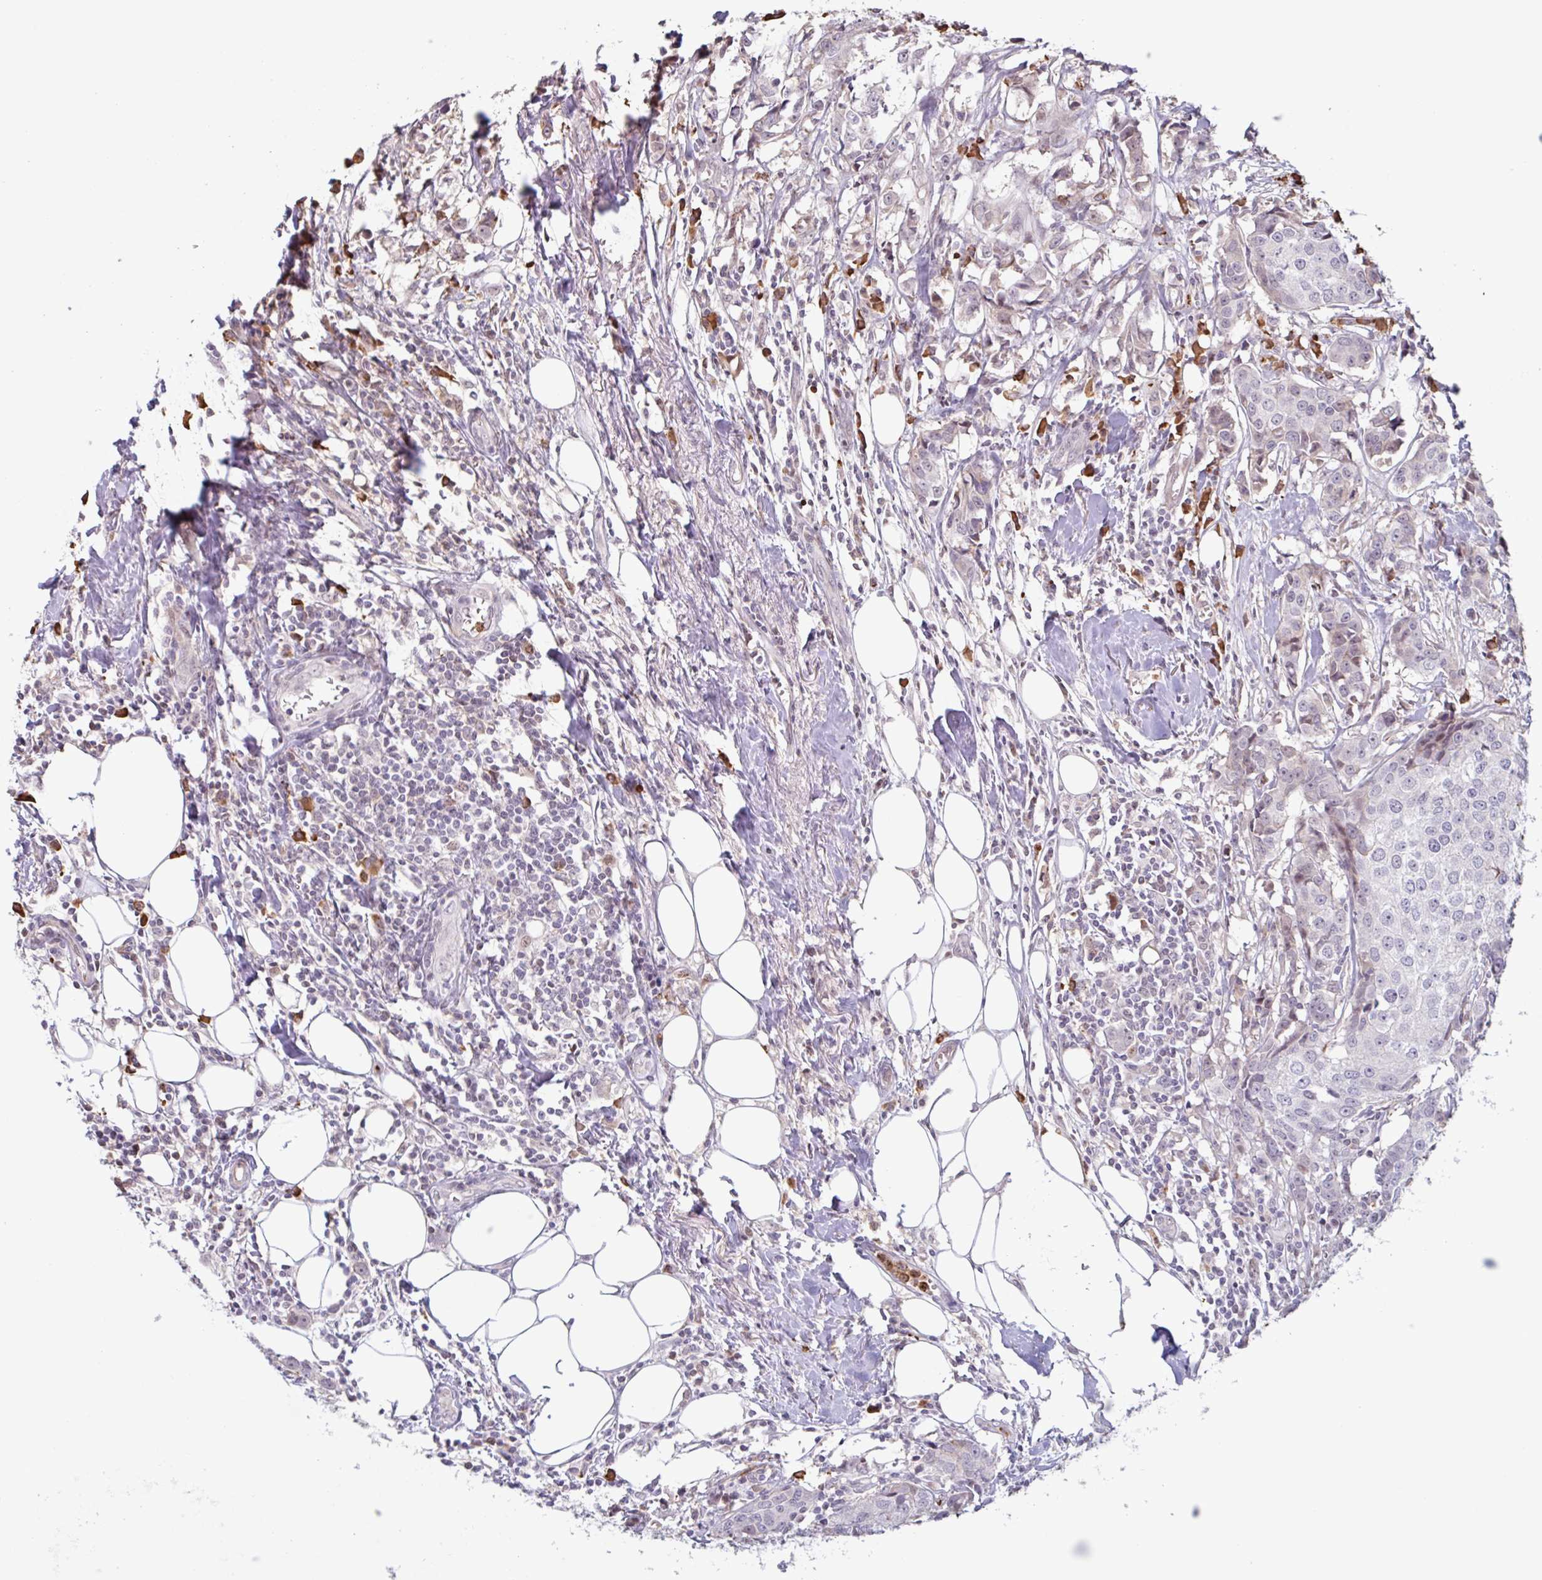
{"staining": {"intensity": "negative", "quantity": "none", "location": "none"}, "tissue": "breast cancer", "cell_type": "Tumor cells", "image_type": "cancer", "snomed": [{"axis": "morphology", "description": "Duct carcinoma"}, {"axis": "topography", "description": "Breast"}], "caption": "Photomicrograph shows no protein expression in tumor cells of breast cancer tissue.", "gene": "TAF1D", "patient": {"sex": "female", "age": 80}}